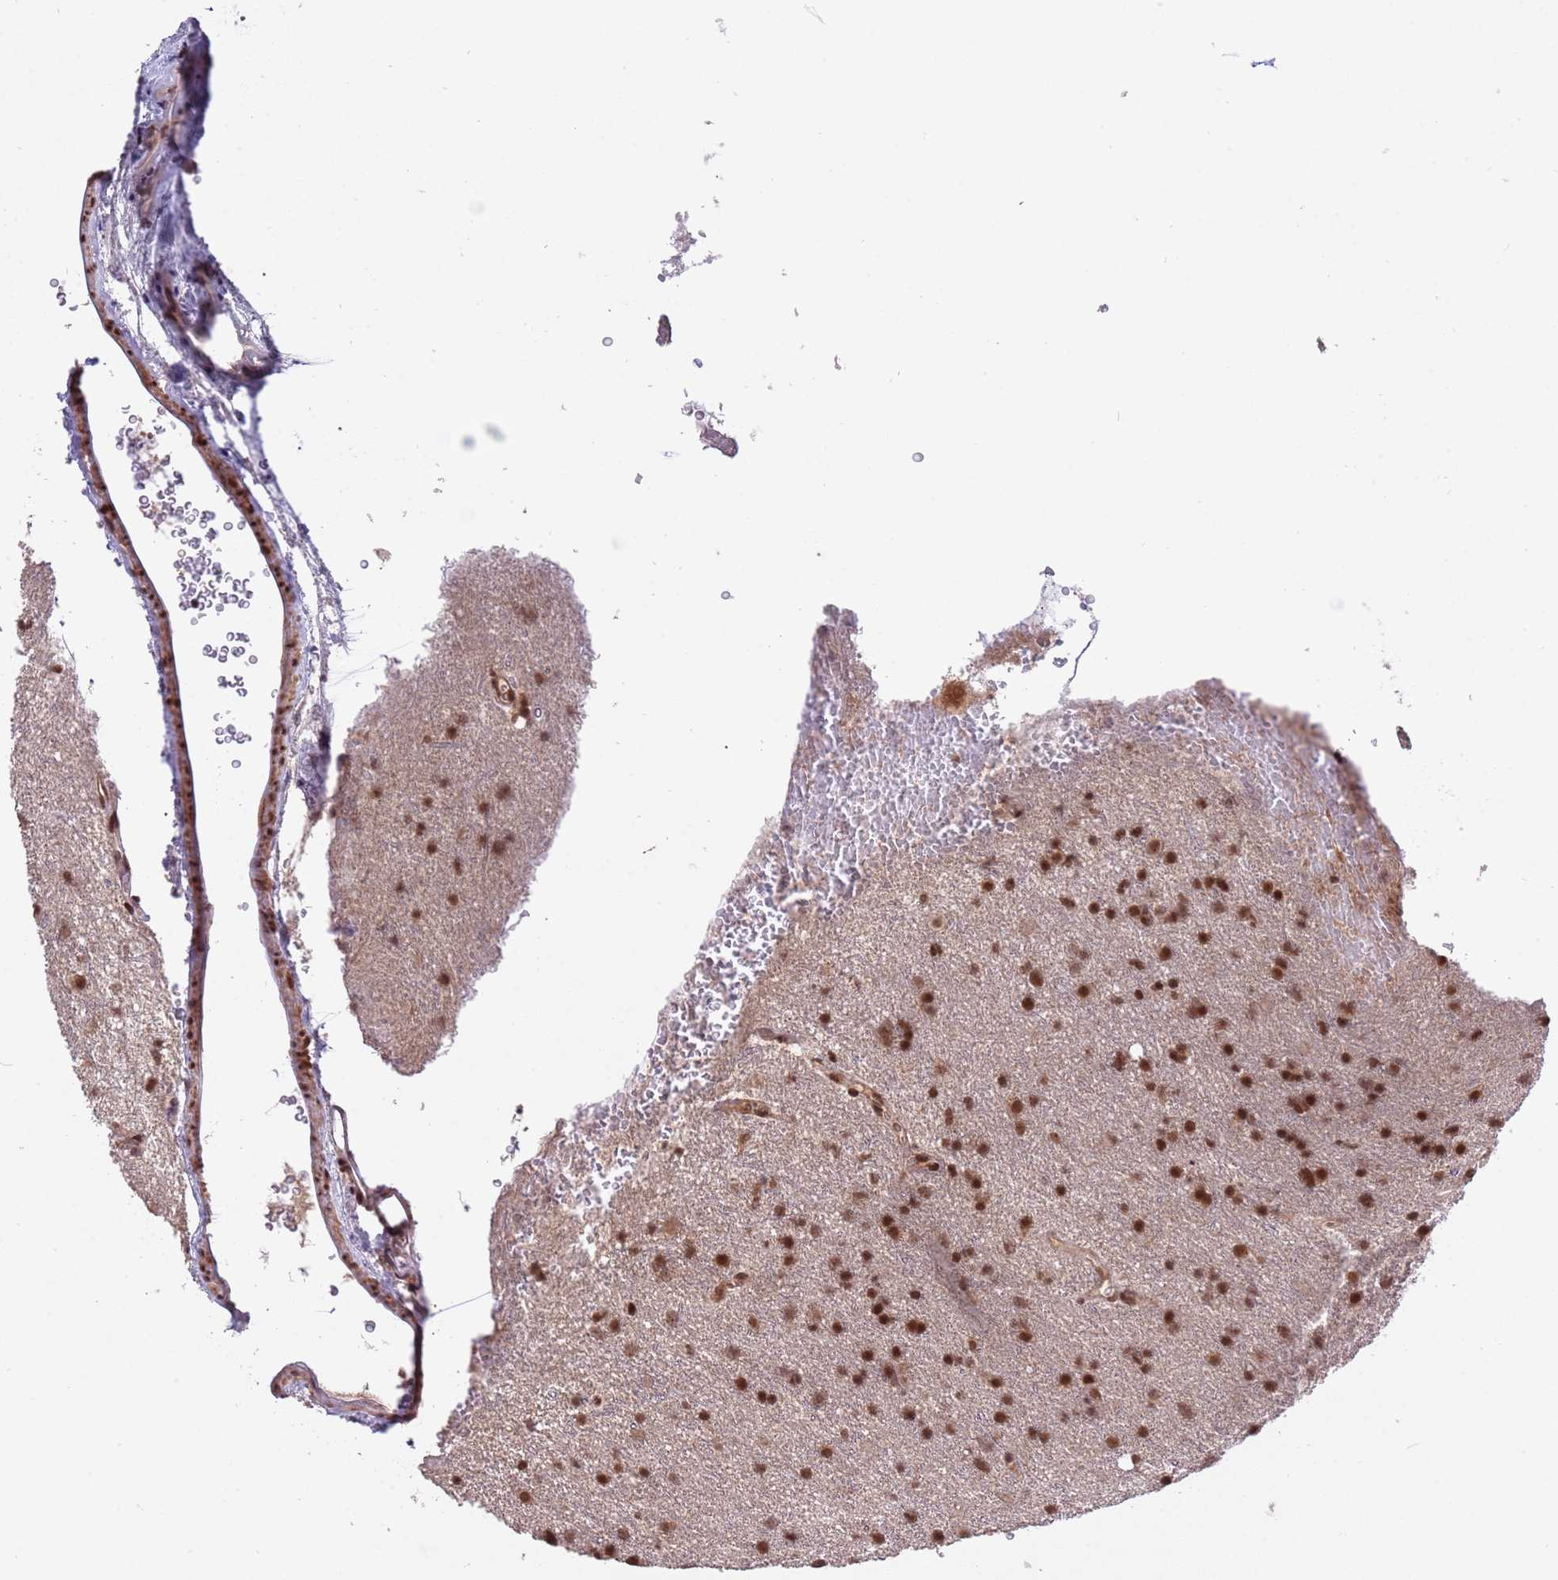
{"staining": {"intensity": "strong", "quantity": ">75%", "location": "nuclear"}, "tissue": "glioma", "cell_type": "Tumor cells", "image_type": "cancer", "snomed": [{"axis": "morphology", "description": "Glioma, malignant, Low grade"}, {"axis": "topography", "description": "Cerebral cortex"}], "caption": "Tumor cells show strong nuclear staining in about >75% of cells in malignant glioma (low-grade).", "gene": "PPM1H", "patient": {"sex": "female", "age": 39}}